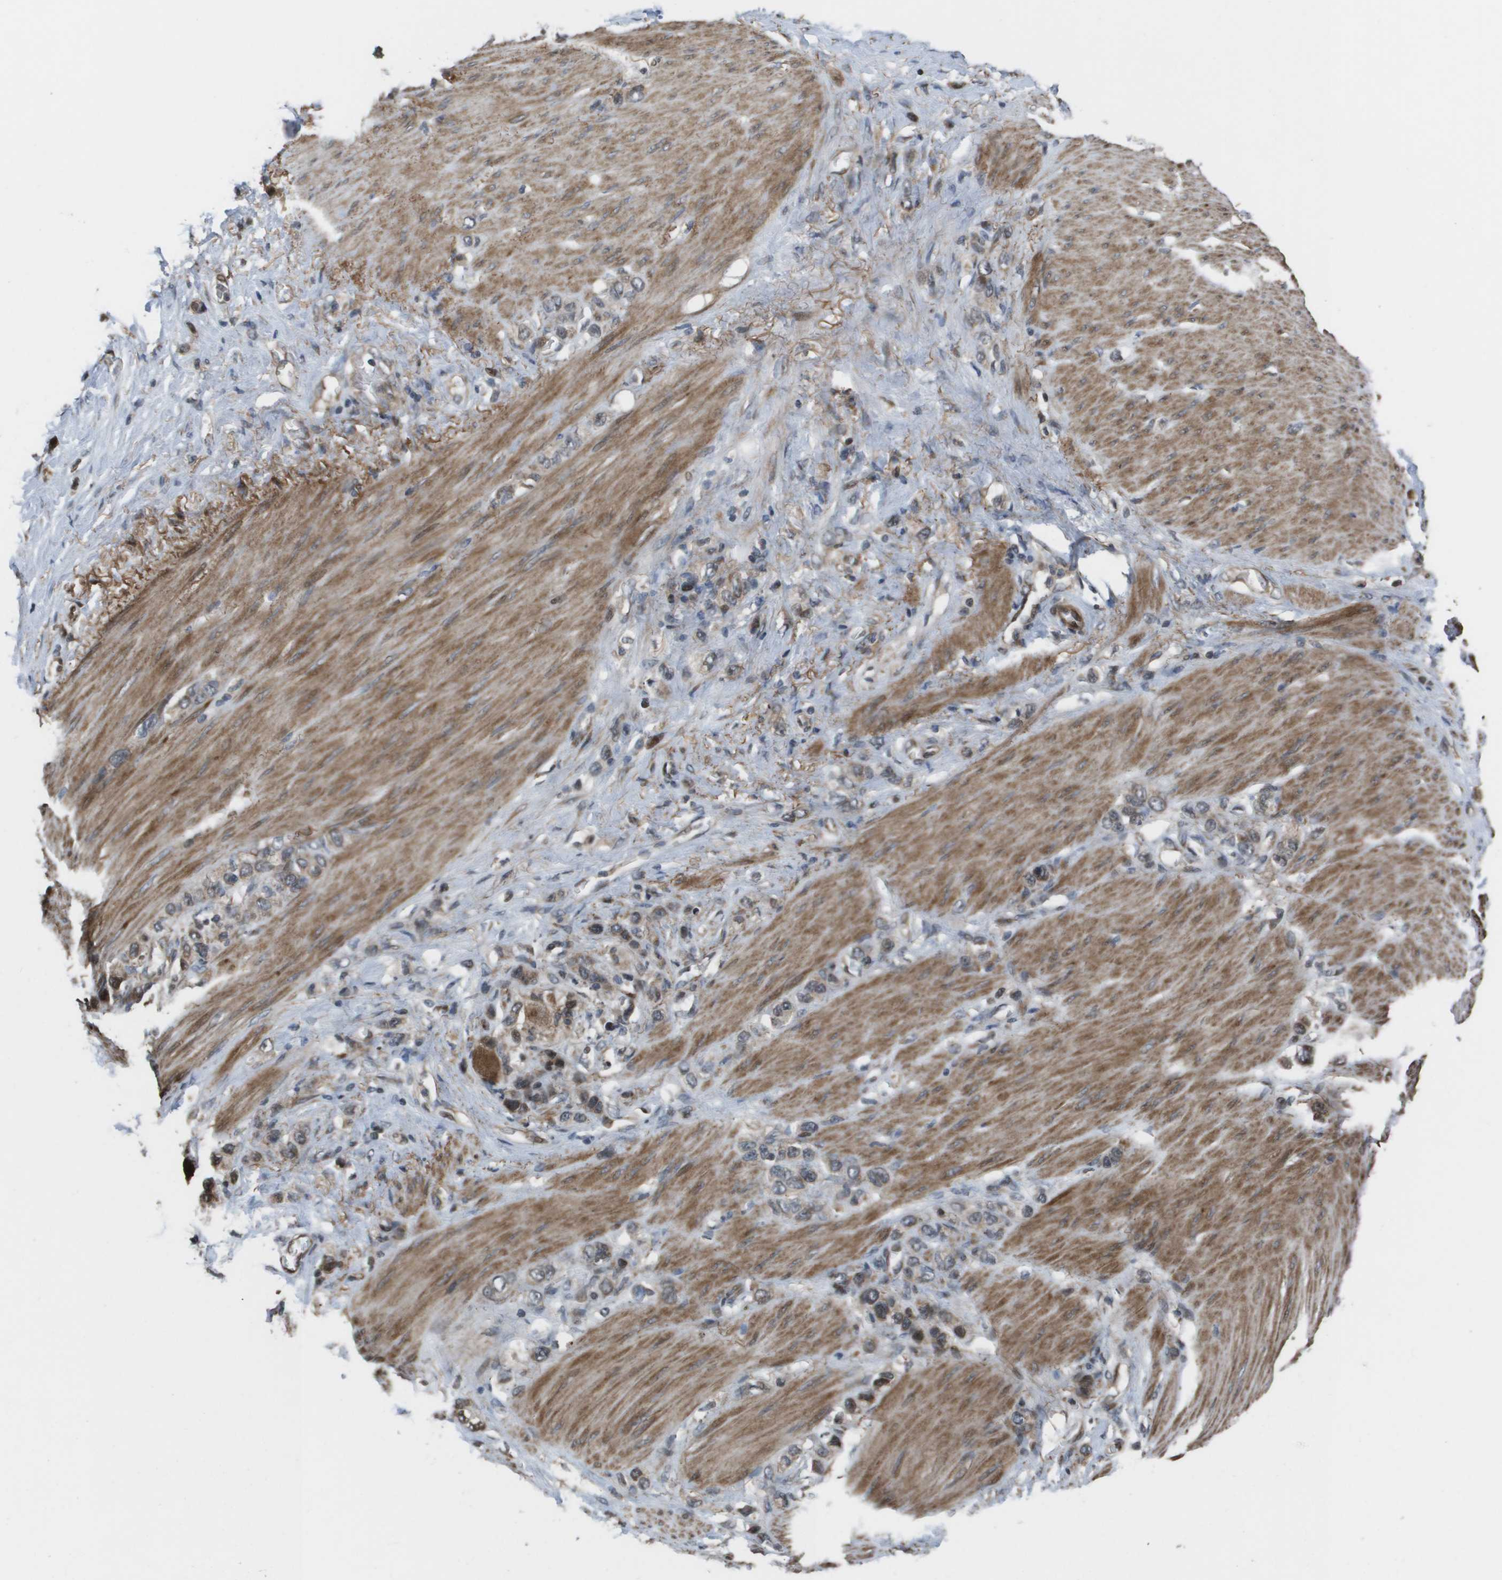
{"staining": {"intensity": "weak", "quantity": "25%-75%", "location": "cytoplasmic/membranous"}, "tissue": "stomach cancer", "cell_type": "Tumor cells", "image_type": "cancer", "snomed": [{"axis": "morphology", "description": "Adenocarcinoma, NOS"}, {"axis": "morphology", "description": "Adenocarcinoma, High grade"}, {"axis": "topography", "description": "Stomach, upper"}, {"axis": "topography", "description": "Stomach, lower"}], "caption": "Tumor cells reveal low levels of weak cytoplasmic/membranous positivity in about 25%-75% of cells in stomach adenocarcinoma (high-grade).", "gene": "AXIN2", "patient": {"sex": "female", "age": 65}}